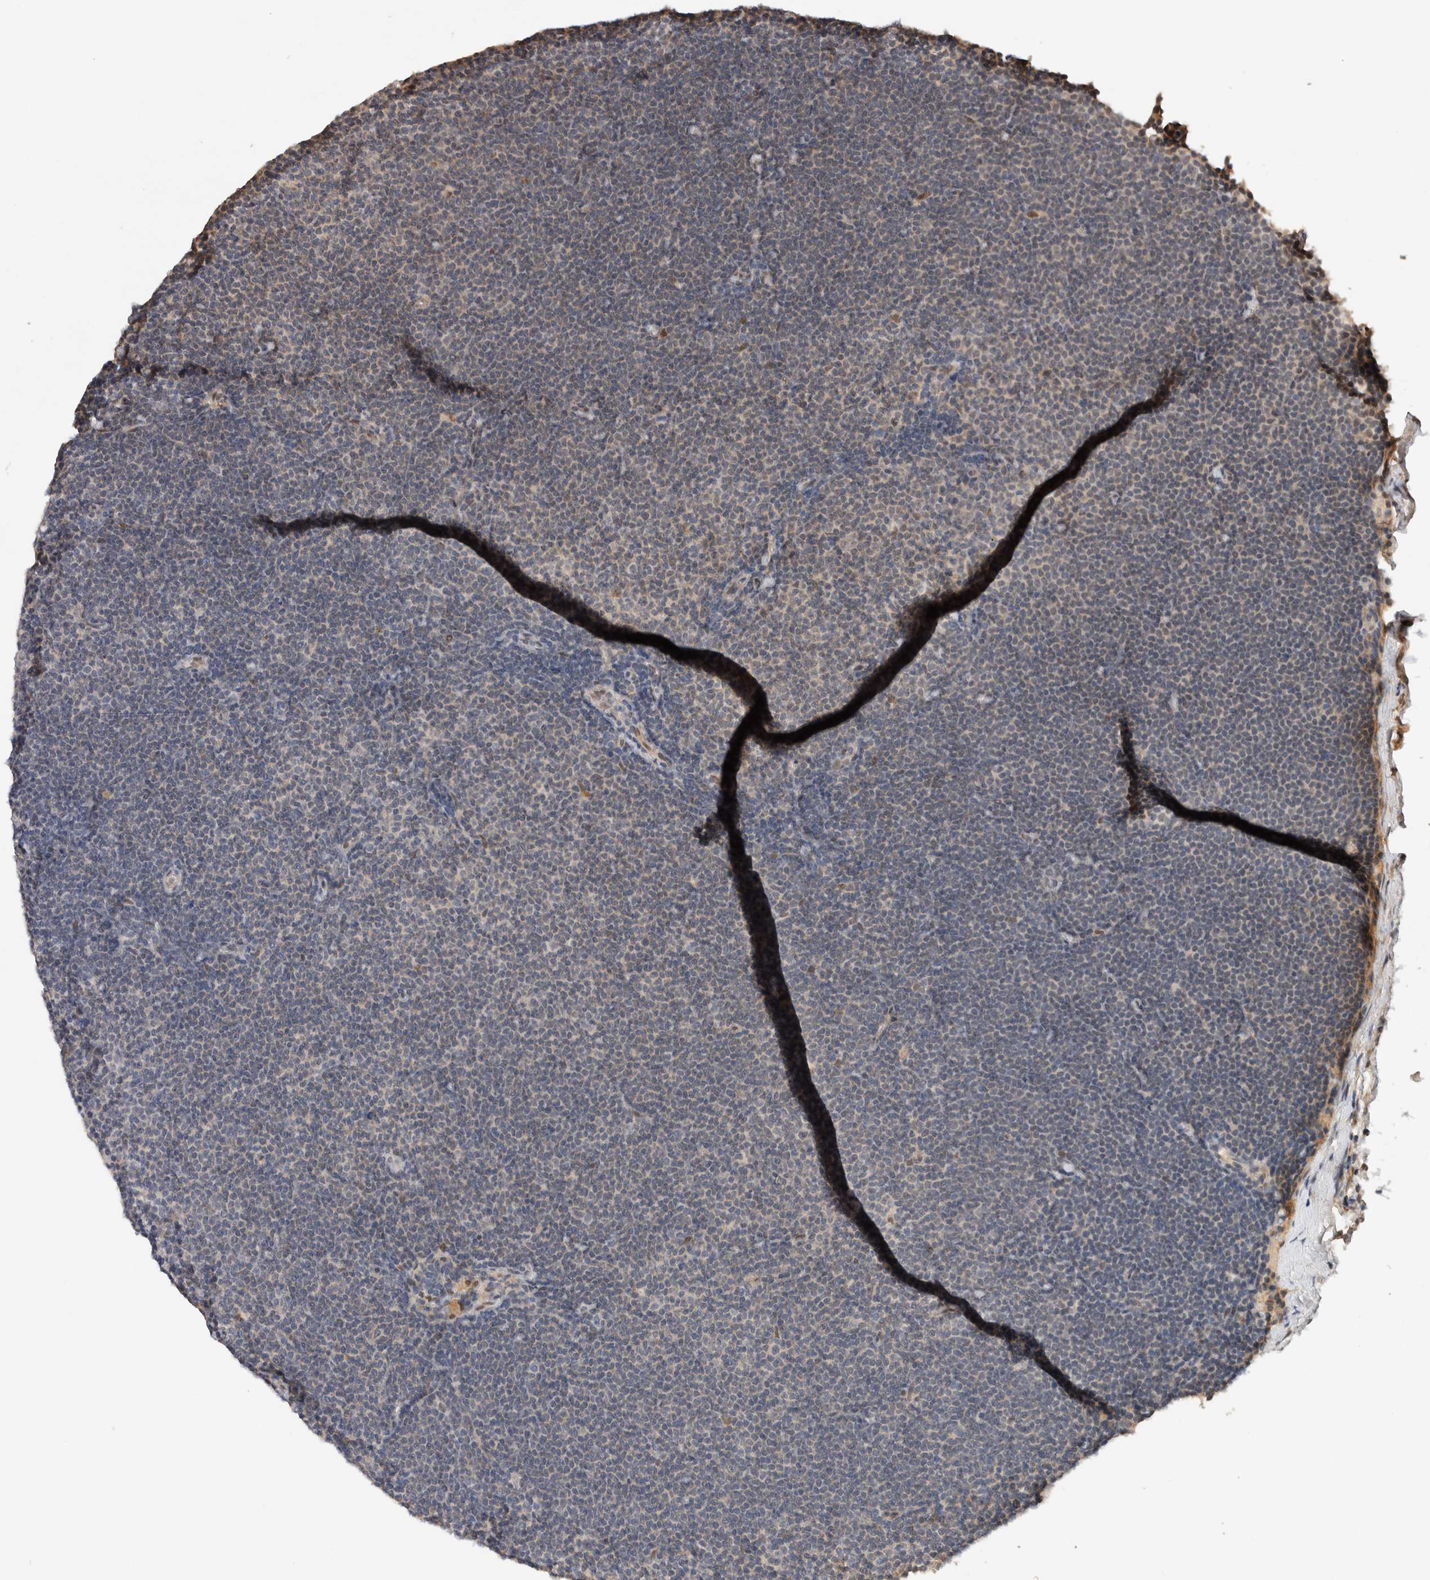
{"staining": {"intensity": "negative", "quantity": "none", "location": "none"}, "tissue": "lymphoma", "cell_type": "Tumor cells", "image_type": "cancer", "snomed": [{"axis": "morphology", "description": "Malignant lymphoma, non-Hodgkin's type, Low grade"}, {"axis": "topography", "description": "Lymph node"}], "caption": "IHC of lymphoma demonstrates no expression in tumor cells.", "gene": "CYSRT1", "patient": {"sex": "female", "age": 53}}